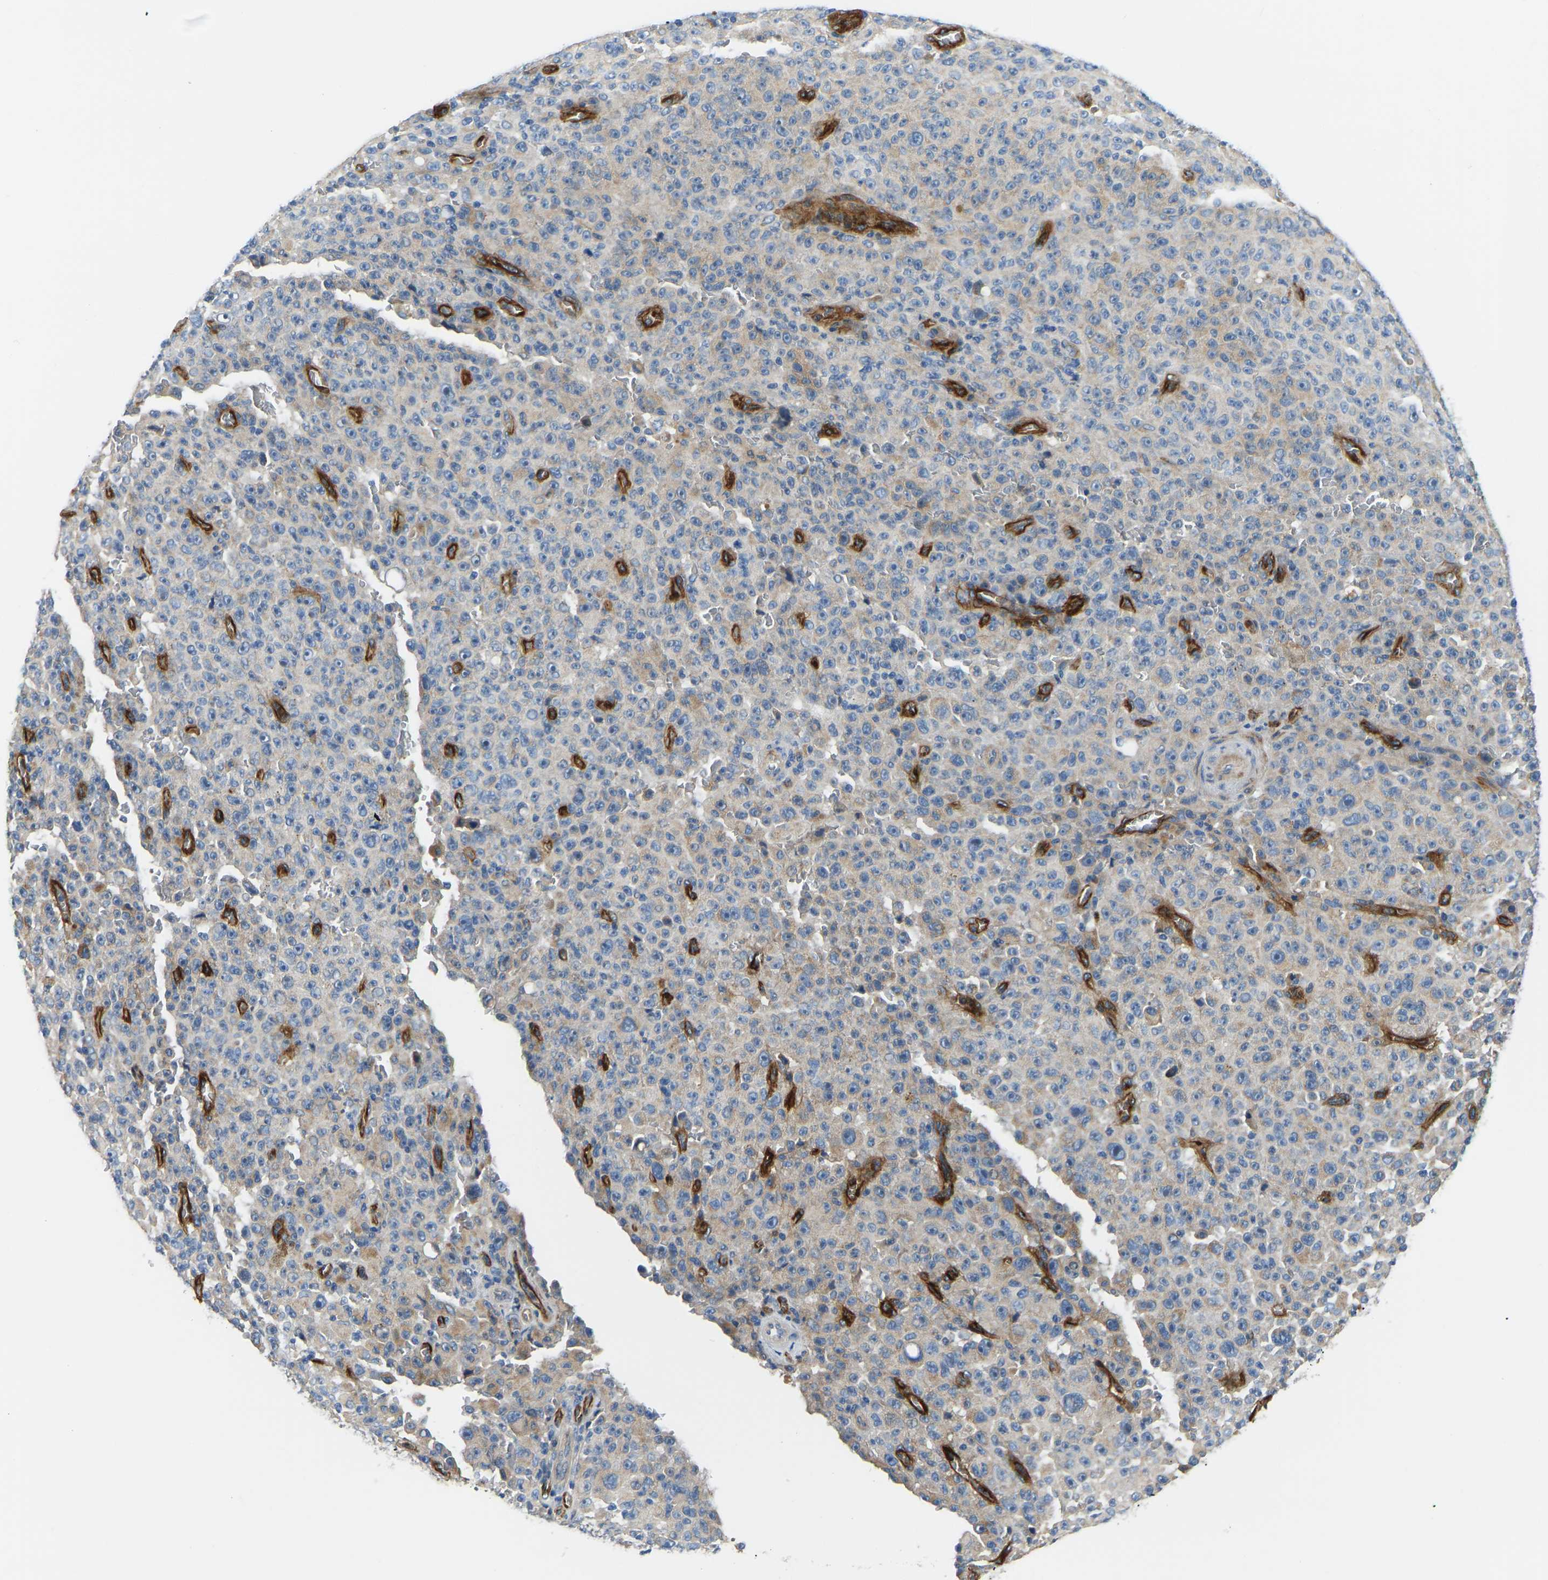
{"staining": {"intensity": "weak", "quantity": "25%-75%", "location": "cytoplasmic/membranous"}, "tissue": "melanoma", "cell_type": "Tumor cells", "image_type": "cancer", "snomed": [{"axis": "morphology", "description": "Malignant melanoma, NOS"}, {"axis": "topography", "description": "Skin"}], "caption": "Melanoma stained with DAB (3,3'-diaminobenzidine) immunohistochemistry exhibits low levels of weak cytoplasmic/membranous staining in about 25%-75% of tumor cells. (DAB (3,3'-diaminobenzidine) IHC with brightfield microscopy, high magnification).", "gene": "COL15A1", "patient": {"sex": "female", "age": 82}}